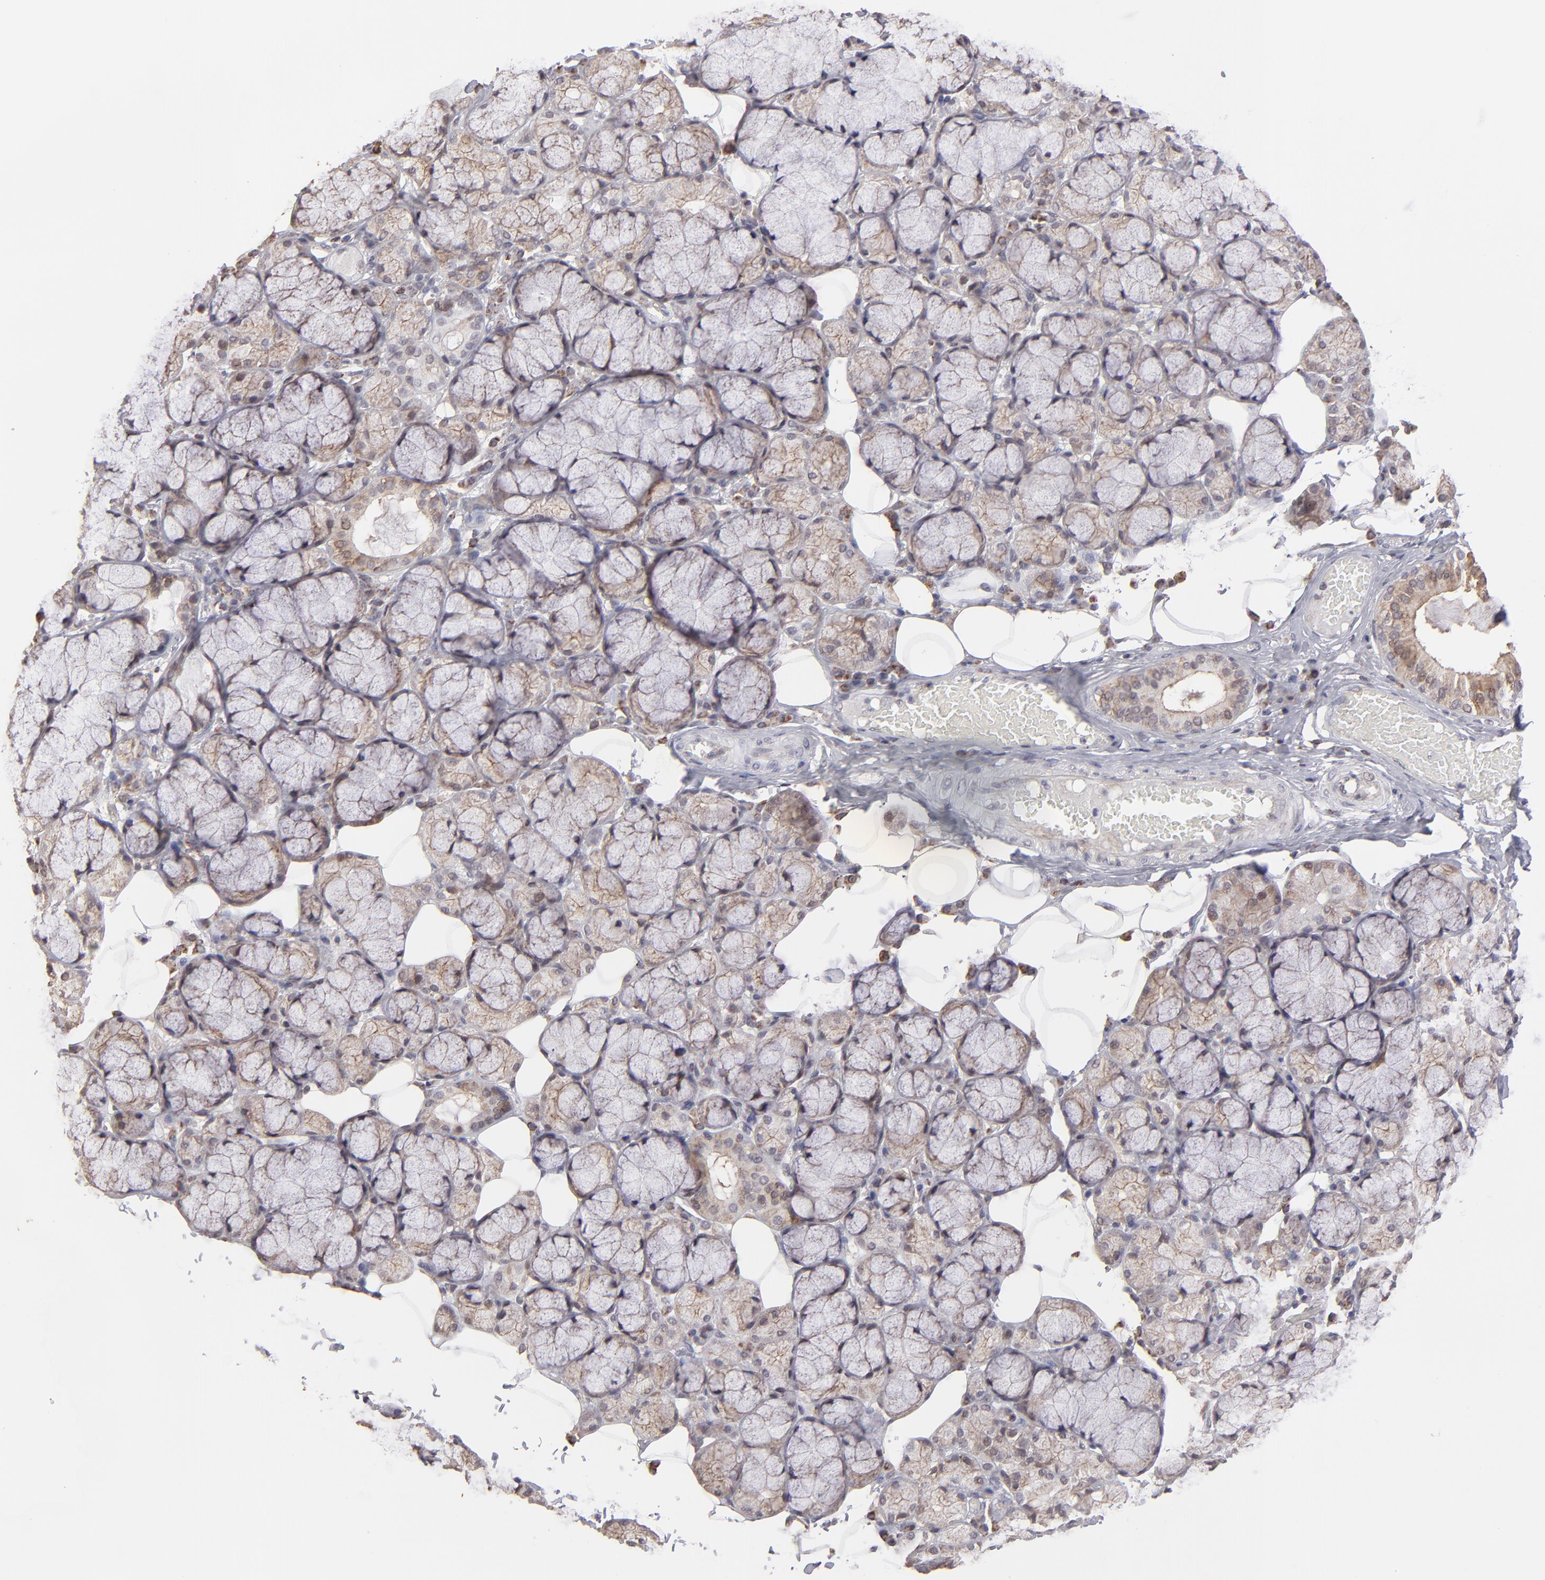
{"staining": {"intensity": "weak", "quantity": ">75%", "location": "cytoplasmic/membranous,nuclear"}, "tissue": "salivary gland", "cell_type": "Glandular cells", "image_type": "normal", "snomed": [{"axis": "morphology", "description": "Normal tissue, NOS"}, {"axis": "topography", "description": "Skeletal muscle"}, {"axis": "topography", "description": "Oral tissue"}, {"axis": "topography", "description": "Salivary gland"}, {"axis": "topography", "description": "Peripheral nerve tissue"}], "caption": "A histopathology image of human salivary gland stained for a protein exhibits weak cytoplasmic/membranous,nuclear brown staining in glandular cells. The protein of interest is shown in brown color, while the nuclei are stained blue.", "gene": "SLC15A1", "patient": {"sex": "male", "age": 54}}